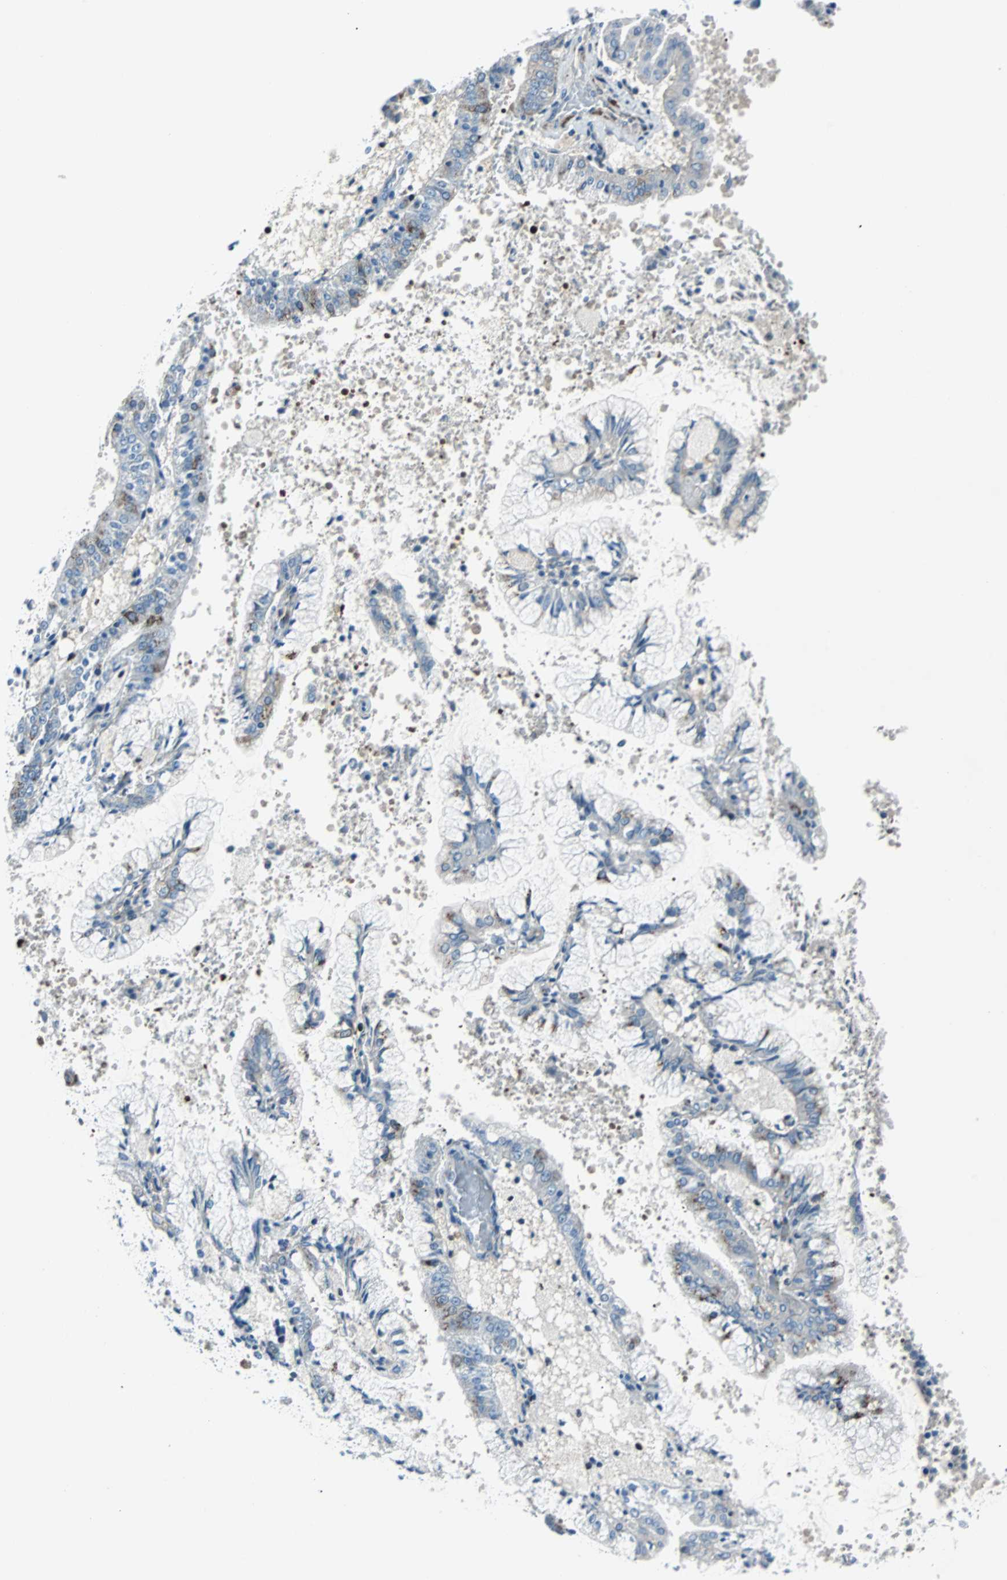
{"staining": {"intensity": "moderate", "quantity": "<25%", "location": "cytoplasmic/membranous"}, "tissue": "endometrial cancer", "cell_type": "Tumor cells", "image_type": "cancer", "snomed": [{"axis": "morphology", "description": "Adenocarcinoma, NOS"}, {"axis": "topography", "description": "Endometrium"}], "caption": "DAB (3,3'-diaminobenzidine) immunohistochemical staining of human endometrial cancer (adenocarcinoma) shows moderate cytoplasmic/membranous protein expression in approximately <25% of tumor cells. (DAB IHC, brown staining for protein, blue staining for nuclei).", "gene": "BBC3", "patient": {"sex": "female", "age": 63}}